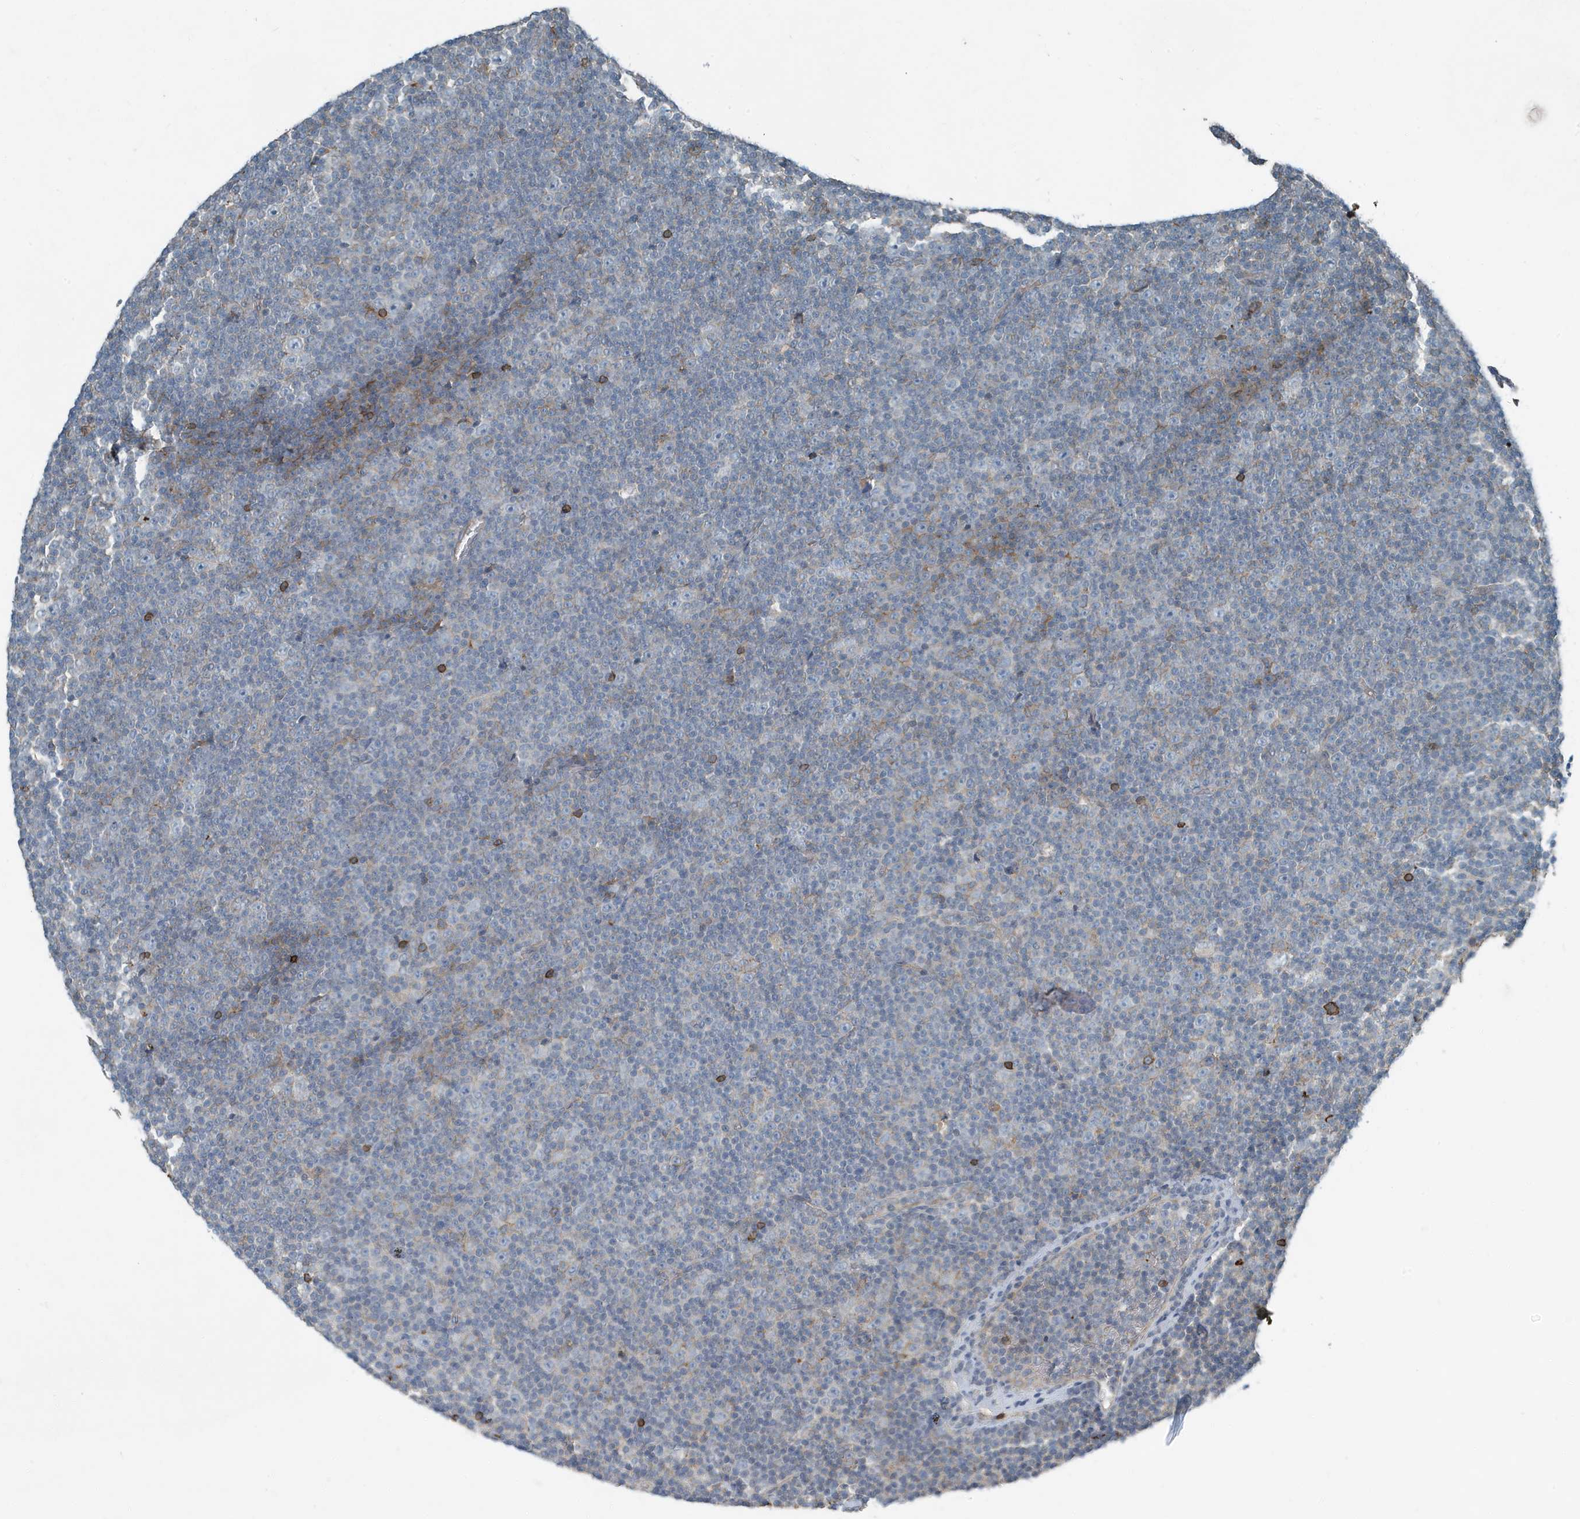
{"staining": {"intensity": "negative", "quantity": "none", "location": "none"}, "tissue": "lymphoma", "cell_type": "Tumor cells", "image_type": "cancer", "snomed": [{"axis": "morphology", "description": "Malignant lymphoma, non-Hodgkin's type, Low grade"}, {"axis": "topography", "description": "Lymph node"}], "caption": "A high-resolution image shows IHC staining of lymphoma, which reveals no significant expression in tumor cells.", "gene": "DAPP1", "patient": {"sex": "female", "age": 67}}